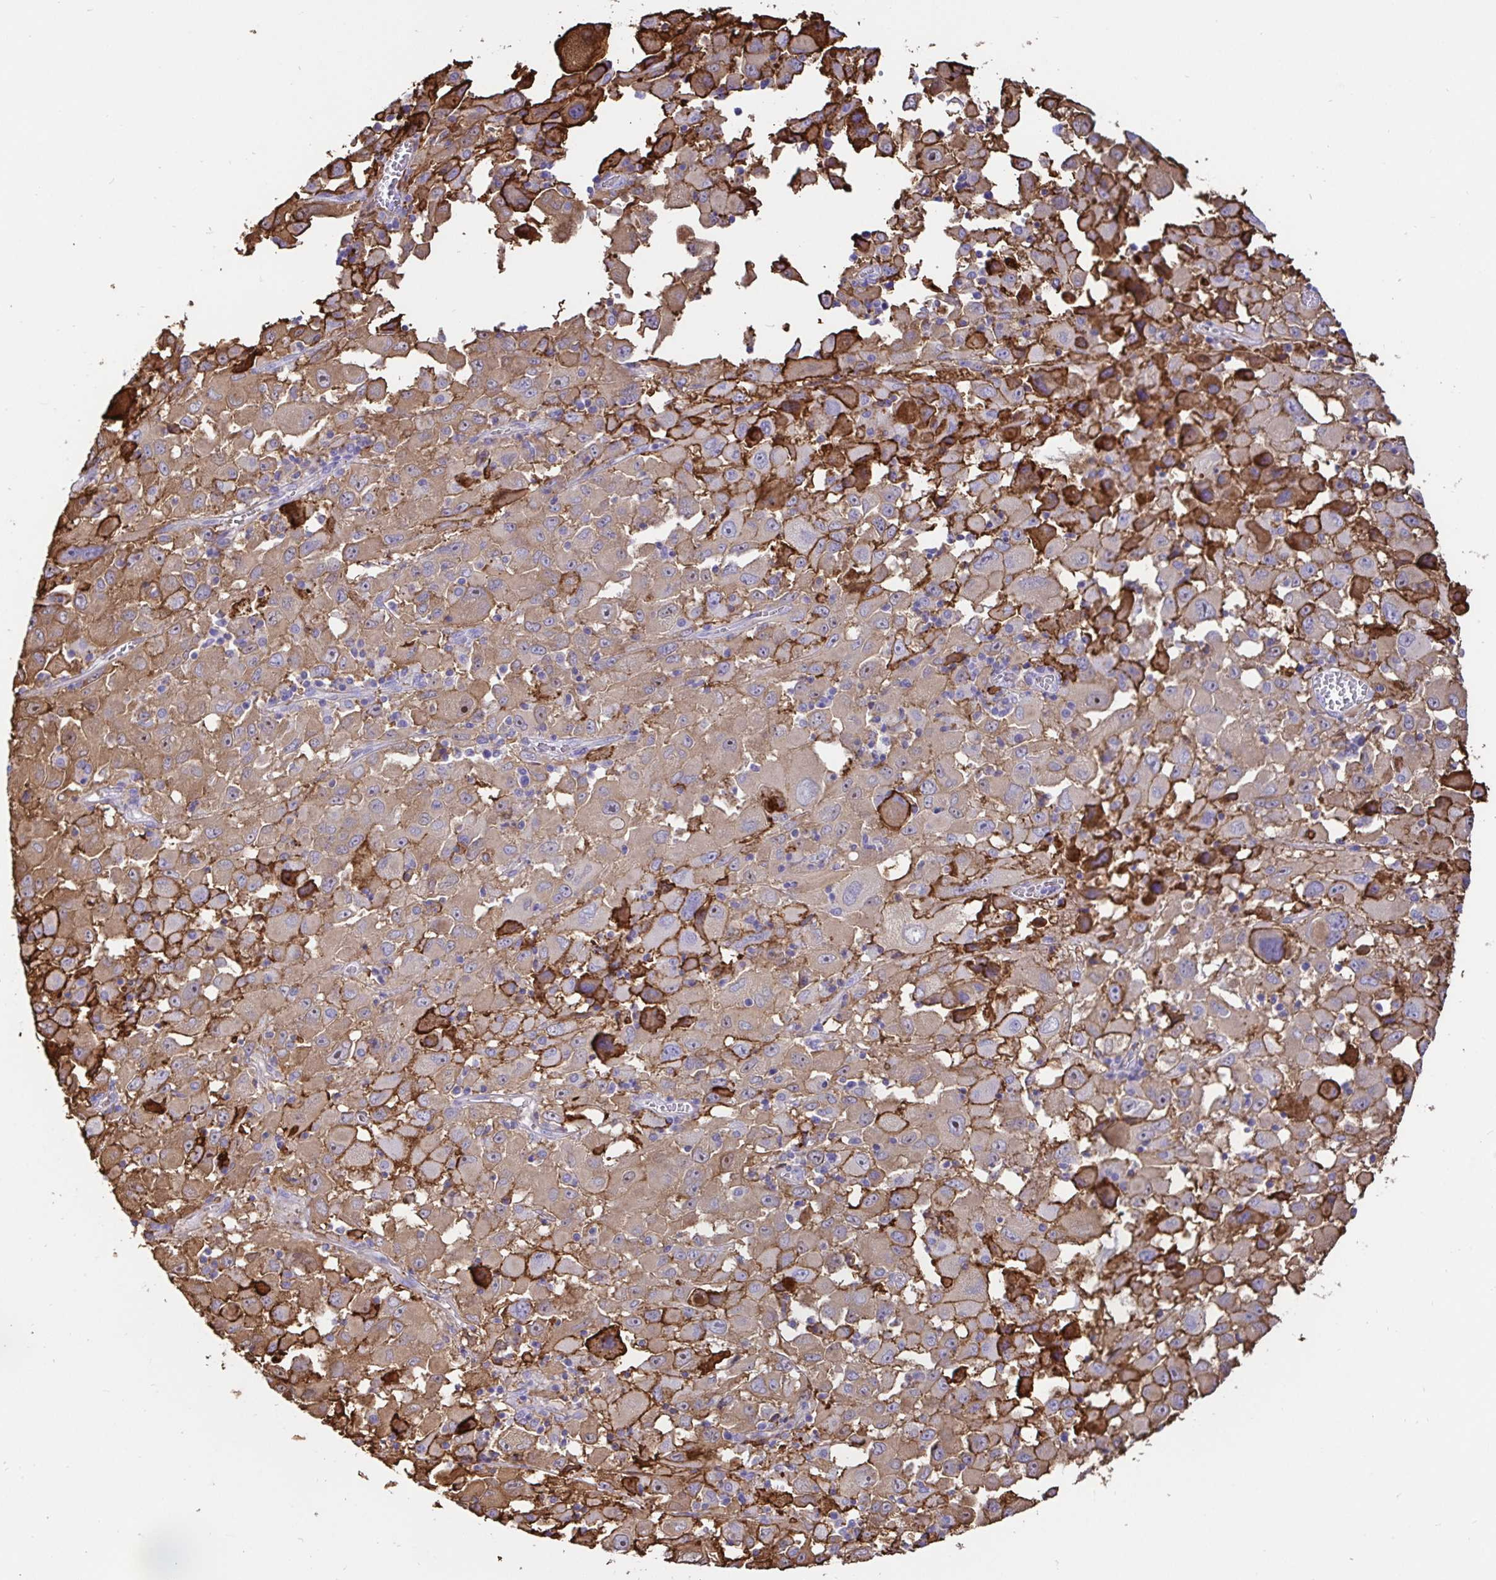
{"staining": {"intensity": "moderate", "quantity": ">75%", "location": "cytoplasmic/membranous"}, "tissue": "melanoma", "cell_type": "Tumor cells", "image_type": "cancer", "snomed": [{"axis": "morphology", "description": "Malignant melanoma, Metastatic site"}, {"axis": "topography", "description": "Soft tissue"}], "caption": "Immunohistochemical staining of human malignant melanoma (metastatic site) reveals medium levels of moderate cytoplasmic/membranous protein positivity in approximately >75% of tumor cells.", "gene": "ANXA2", "patient": {"sex": "male", "age": 50}}